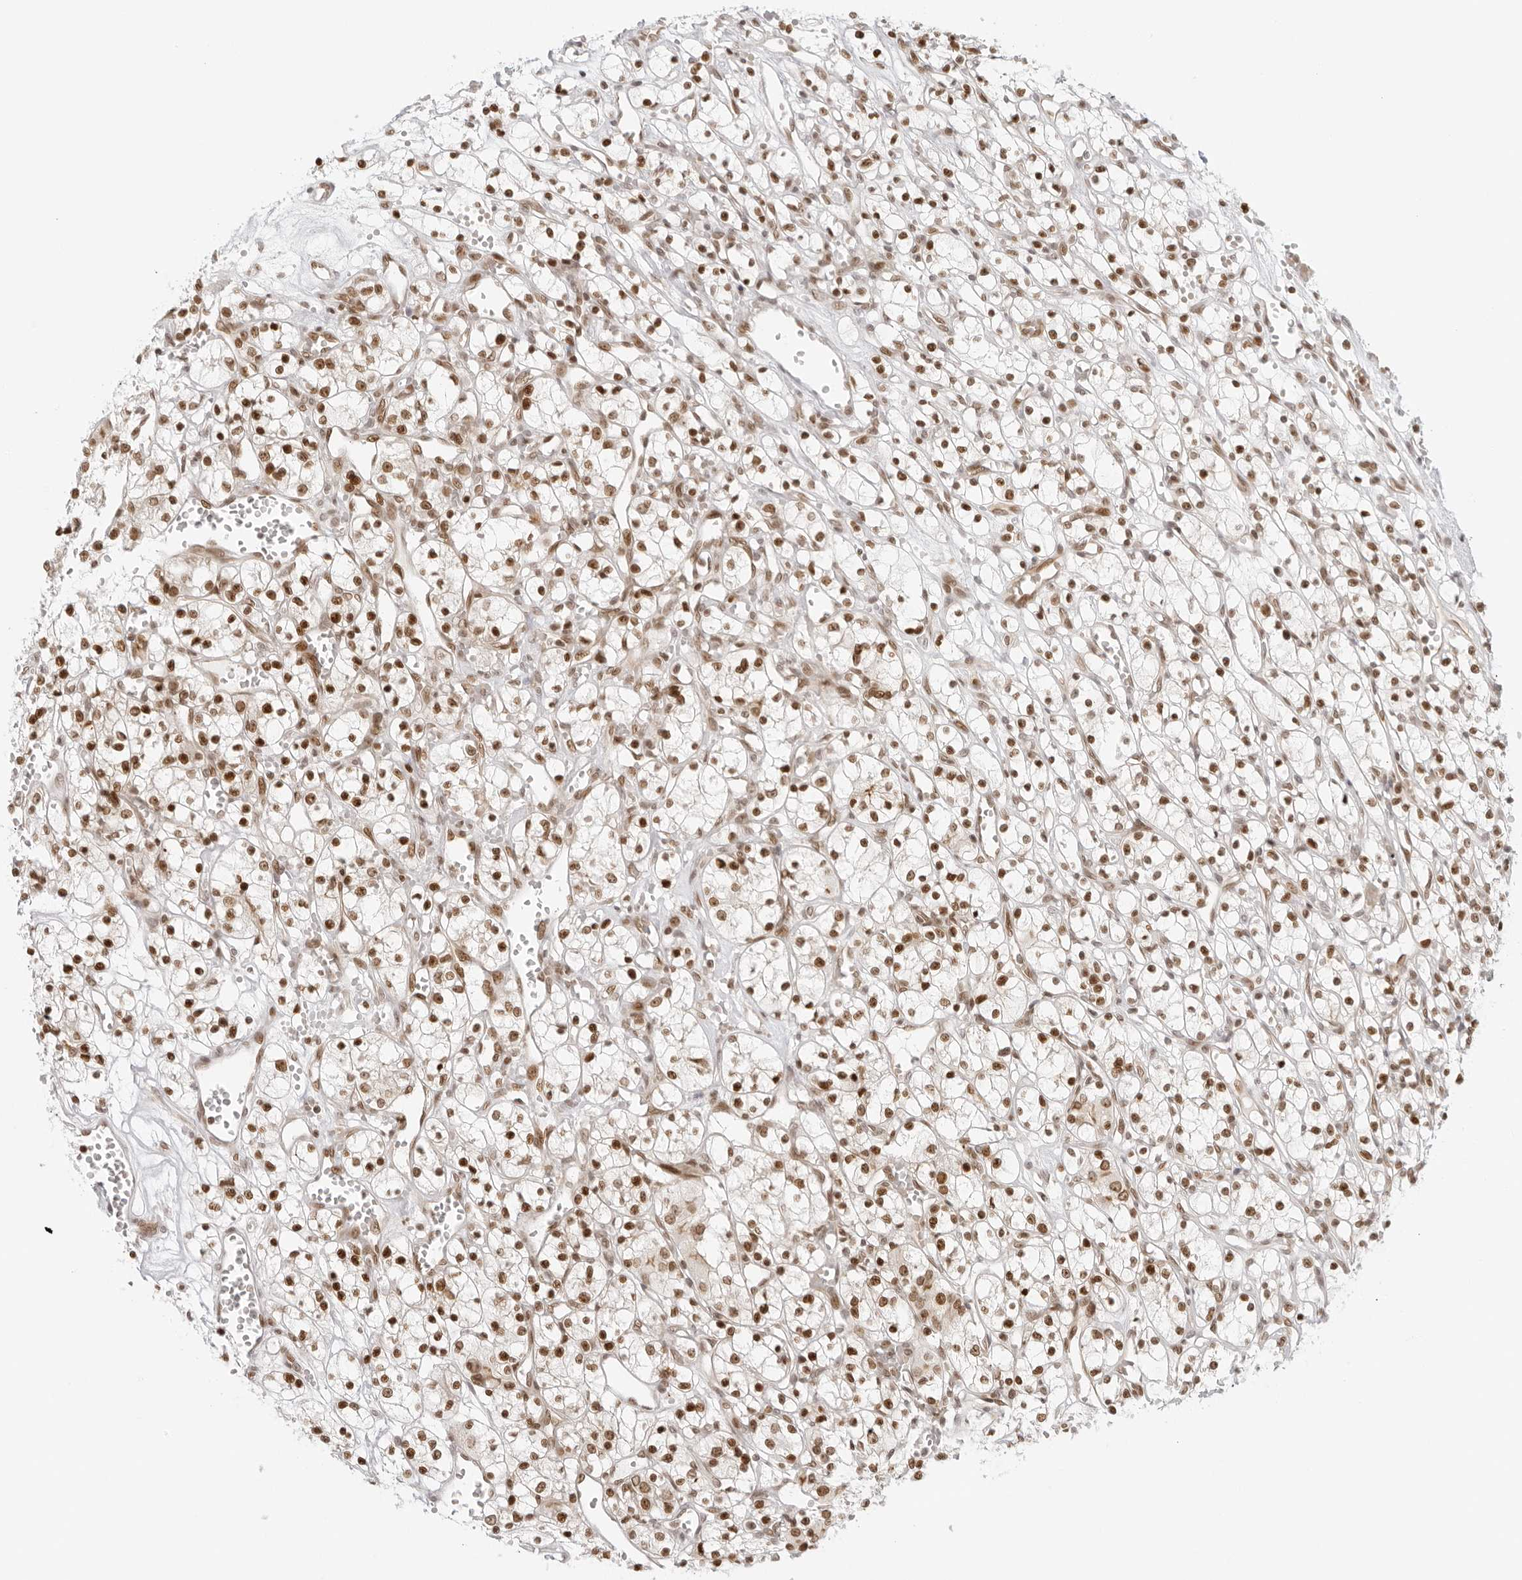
{"staining": {"intensity": "moderate", "quantity": ">75%", "location": "nuclear"}, "tissue": "renal cancer", "cell_type": "Tumor cells", "image_type": "cancer", "snomed": [{"axis": "morphology", "description": "Adenocarcinoma, NOS"}, {"axis": "topography", "description": "Kidney"}], "caption": "Immunohistochemistry (IHC) micrograph of human renal adenocarcinoma stained for a protein (brown), which exhibits medium levels of moderate nuclear positivity in approximately >75% of tumor cells.", "gene": "RCC1", "patient": {"sex": "female", "age": 59}}